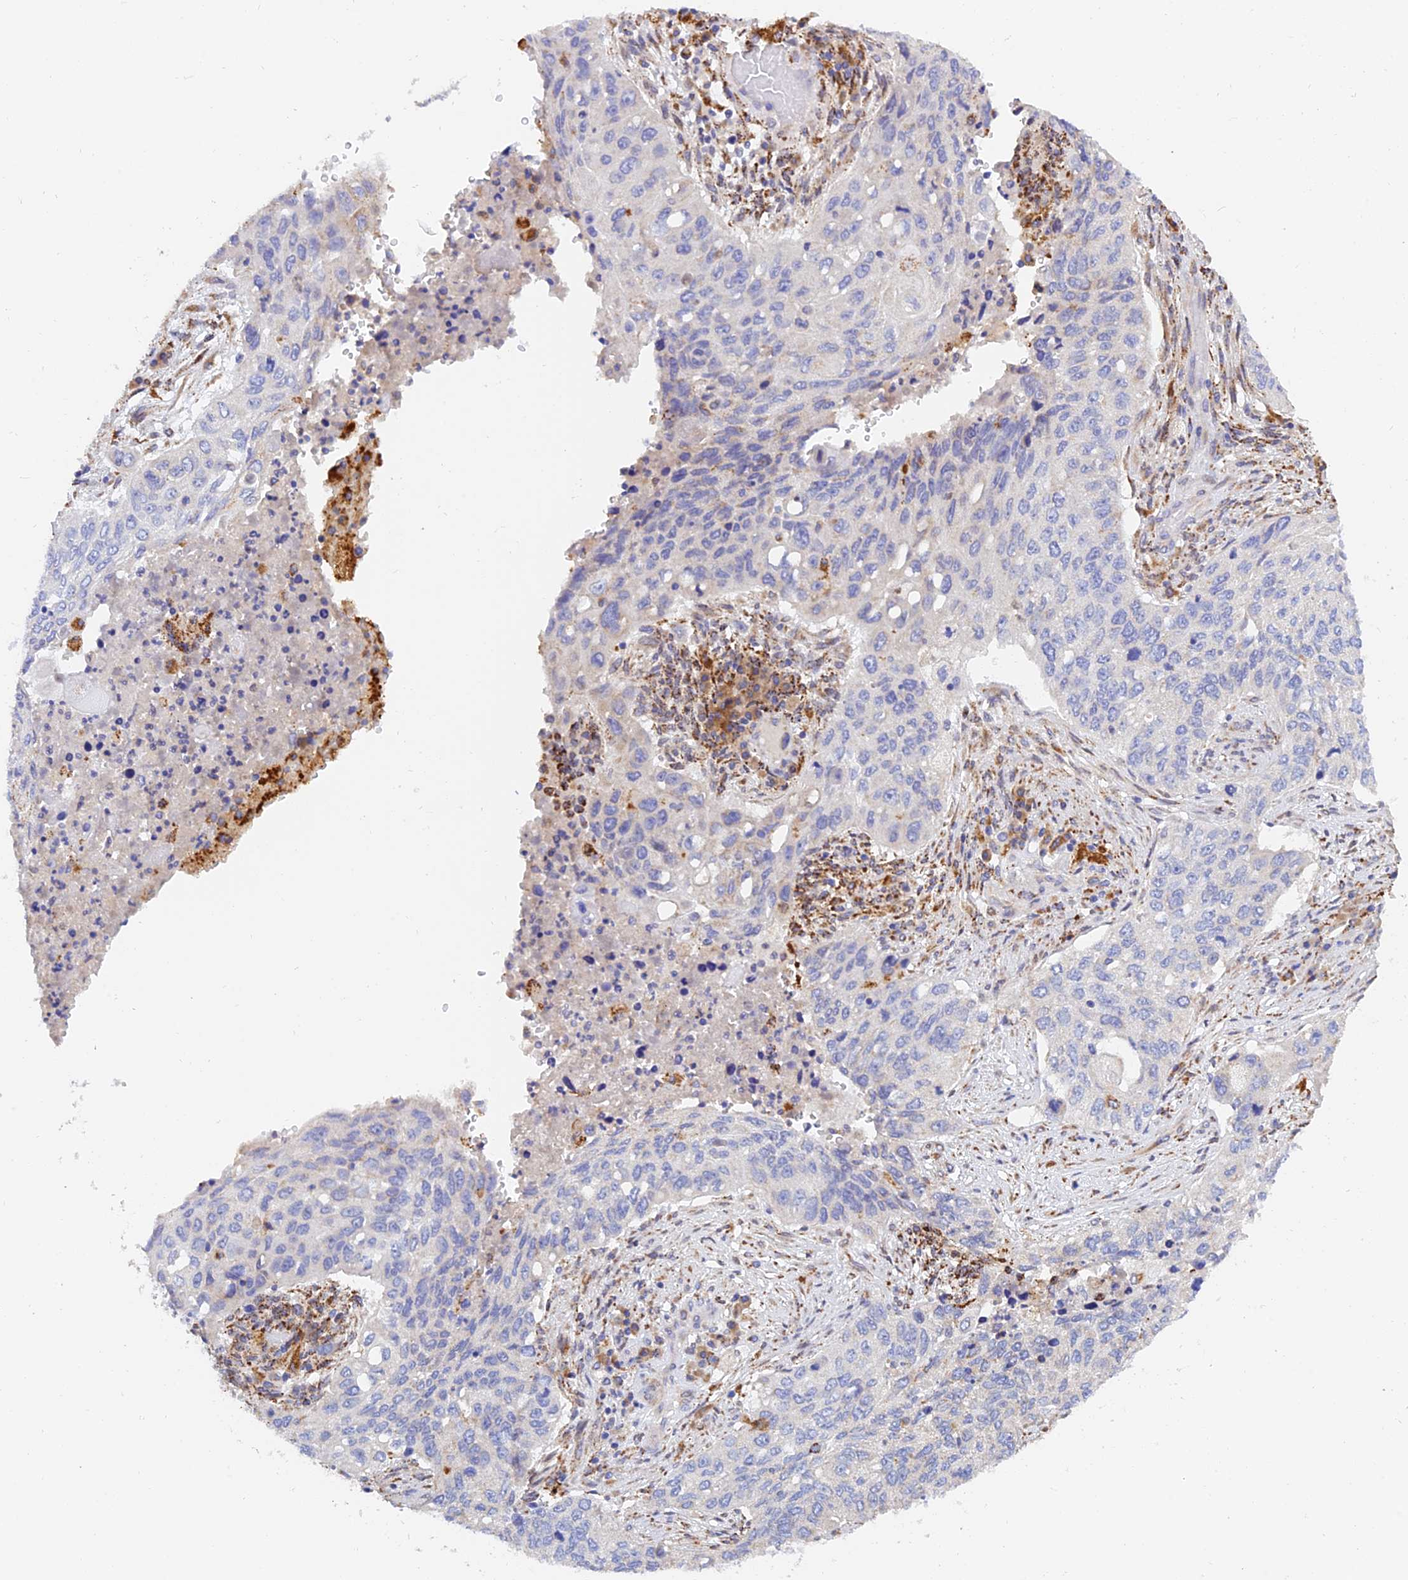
{"staining": {"intensity": "negative", "quantity": "none", "location": "none"}, "tissue": "lung cancer", "cell_type": "Tumor cells", "image_type": "cancer", "snomed": [{"axis": "morphology", "description": "Squamous cell carcinoma, NOS"}, {"axis": "topography", "description": "Lung"}], "caption": "Micrograph shows no significant protein positivity in tumor cells of lung squamous cell carcinoma.", "gene": "VKORC1", "patient": {"sex": "female", "age": 63}}